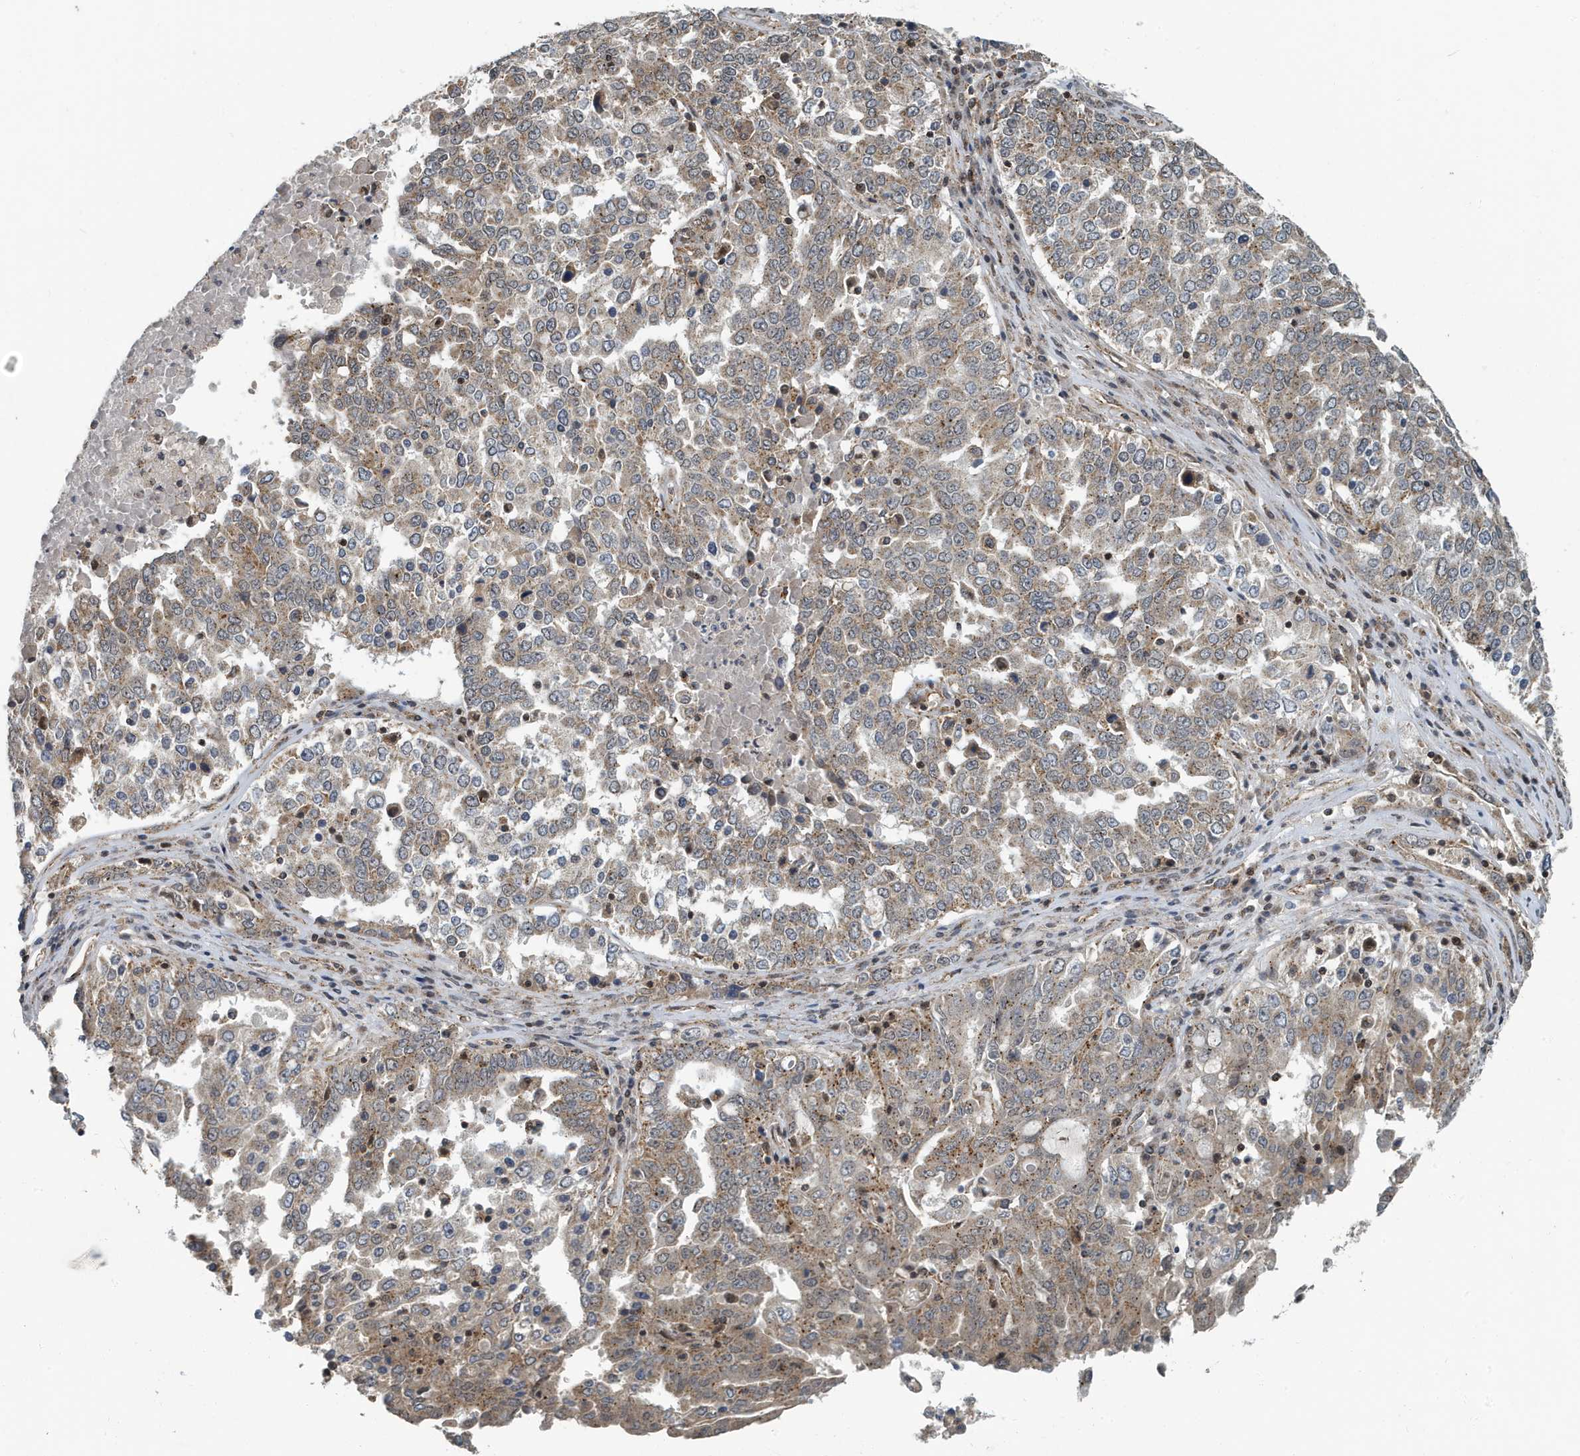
{"staining": {"intensity": "weak", "quantity": ">75%", "location": "cytoplasmic/membranous"}, "tissue": "ovarian cancer", "cell_type": "Tumor cells", "image_type": "cancer", "snomed": [{"axis": "morphology", "description": "Carcinoma, endometroid"}, {"axis": "topography", "description": "Ovary"}], "caption": "Ovarian endometroid carcinoma was stained to show a protein in brown. There is low levels of weak cytoplasmic/membranous positivity in approximately >75% of tumor cells.", "gene": "KIF15", "patient": {"sex": "female", "age": 62}}